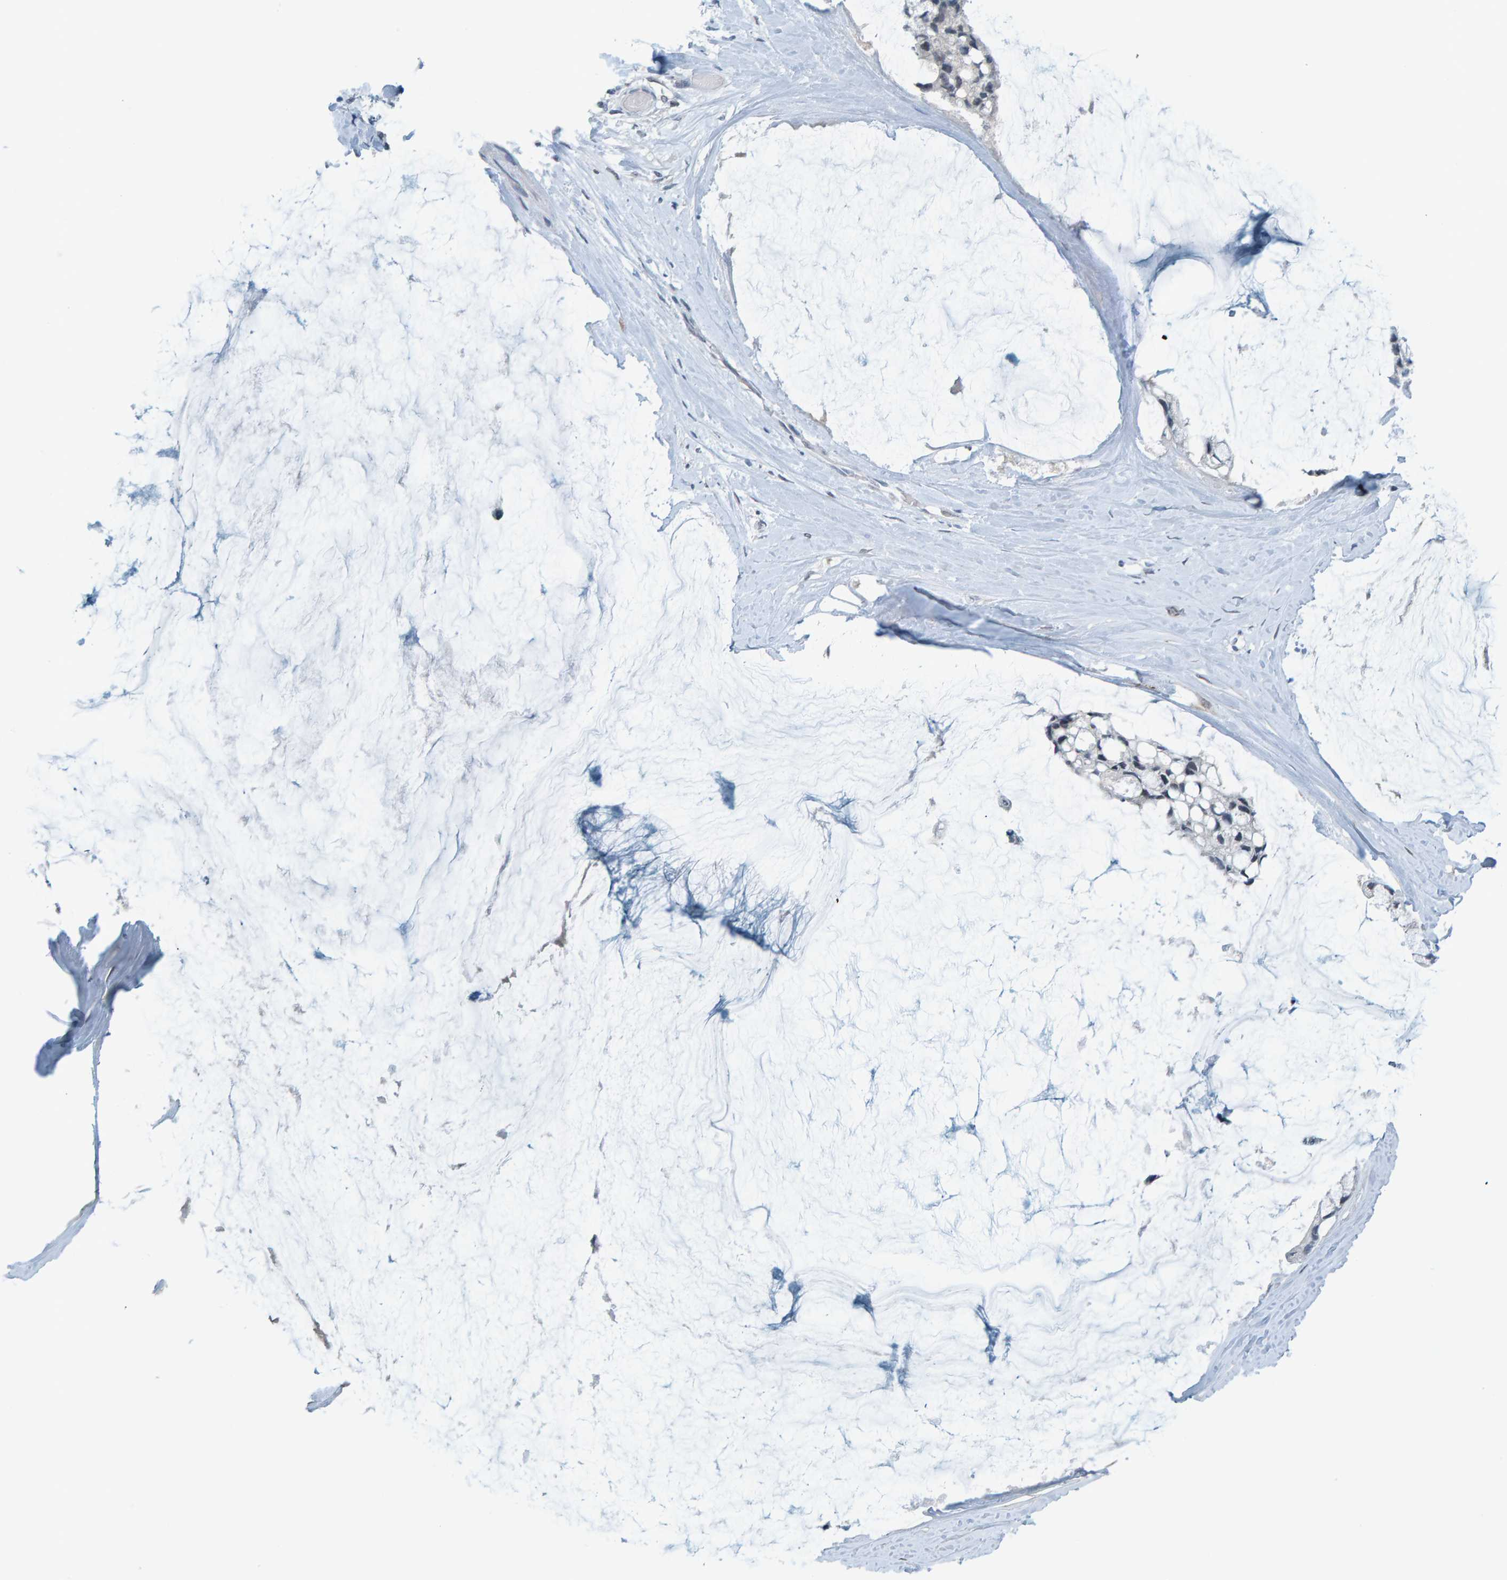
{"staining": {"intensity": "negative", "quantity": "none", "location": "none"}, "tissue": "ovarian cancer", "cell_type": "Tumor cells", "image_type": "cancer", "snomed": [{"axis": "morphology", "description": "Cystadenocarcinoma, mucinous, NOS"}, {"axis": "topography", "description": "Ovary"}], "caption": "This is an immunohistochemistry image of human ovarian mucinous cystadenocarcinoma. There is no positivity in tumor cells.", "gene": "CNP", "patient": {"sex": "female", "age": 39}}